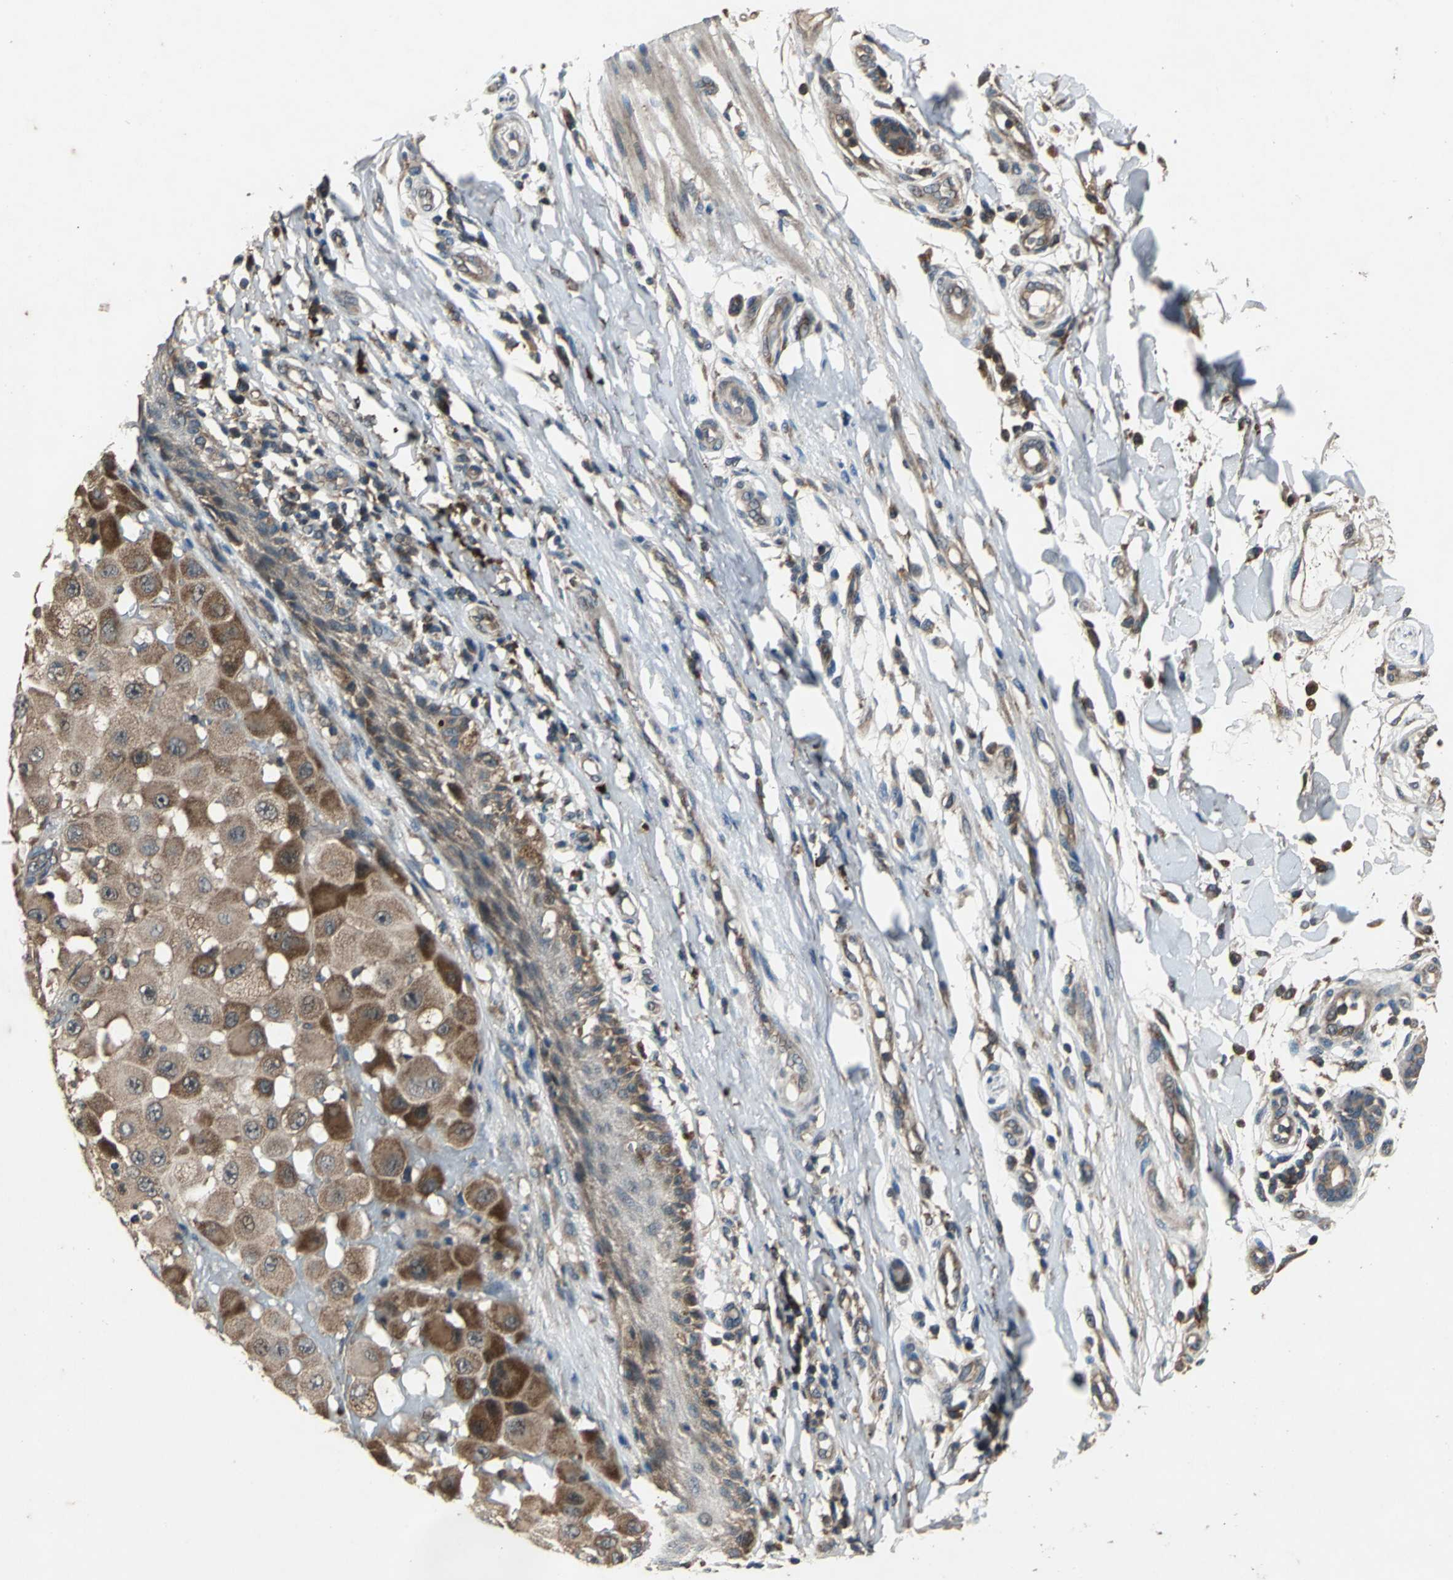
{"staining": {"intensity": "strong", "quantity": ">75%", "location": "cytoplasmic/membranous"}, "tissue": "melanoma", "cell_type": "Tumor cells", "image_type": "cancer", "snomed": [{"axis": "morphology", "description": "Malignant melanoma, NOS"}, {"axis": "topography", "description": "Skin"}], "caption": "Melanoma was stained to show a protein in brown. There is high levels of strong cytoplasmic/membranous positivity in about >75% of tumor cells. The staining was performed using DAB, with brown indicating positive protein expression. Nuclei are stained blue with hematoxylin.", "gene": "ZNF608", "patient": {"sex": "female", "age": 81}}